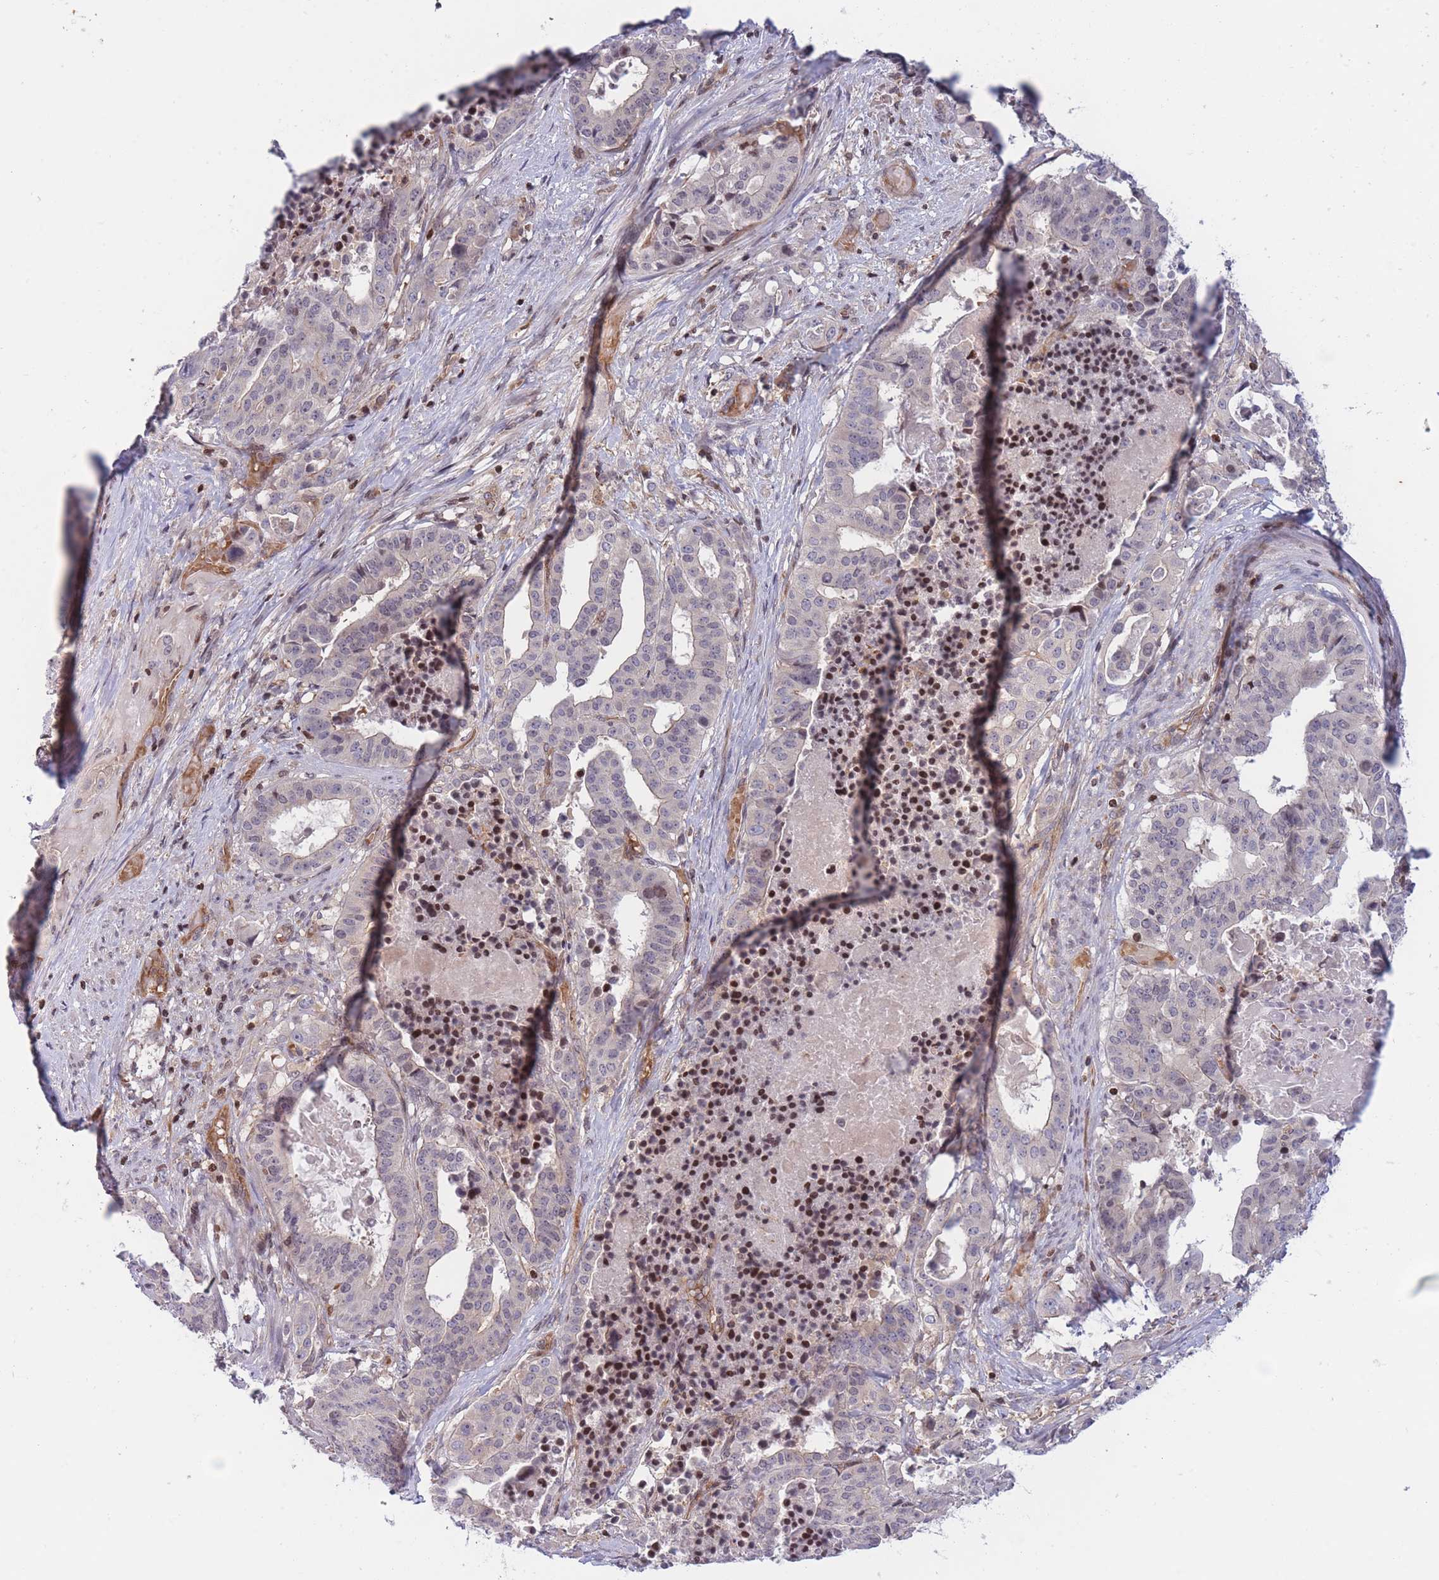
{"staining": {"intensity": "negative", "quantity": "none", "location": "none"}, "tissue": "stomach cancer", "cell_type": "Tumor cells", "image_type": "cancer", "snomed": [{"axis": "morphology", "description": "Adenocarcinoma, NOS"}, {"axis": "topography", "description": "Stomach"}], "caption": "Immunohistochemical staining of human adenocarcinoma (stomach) shows no significant positivity in tumor cells. The staining is performed using DAB (3,3'-diaminobenzidine) brown chromogen with nuclei counter-stained in using hematoxylin.", "gene": "SLC35F5", "patient": {"sex": "male", "age": 48}}